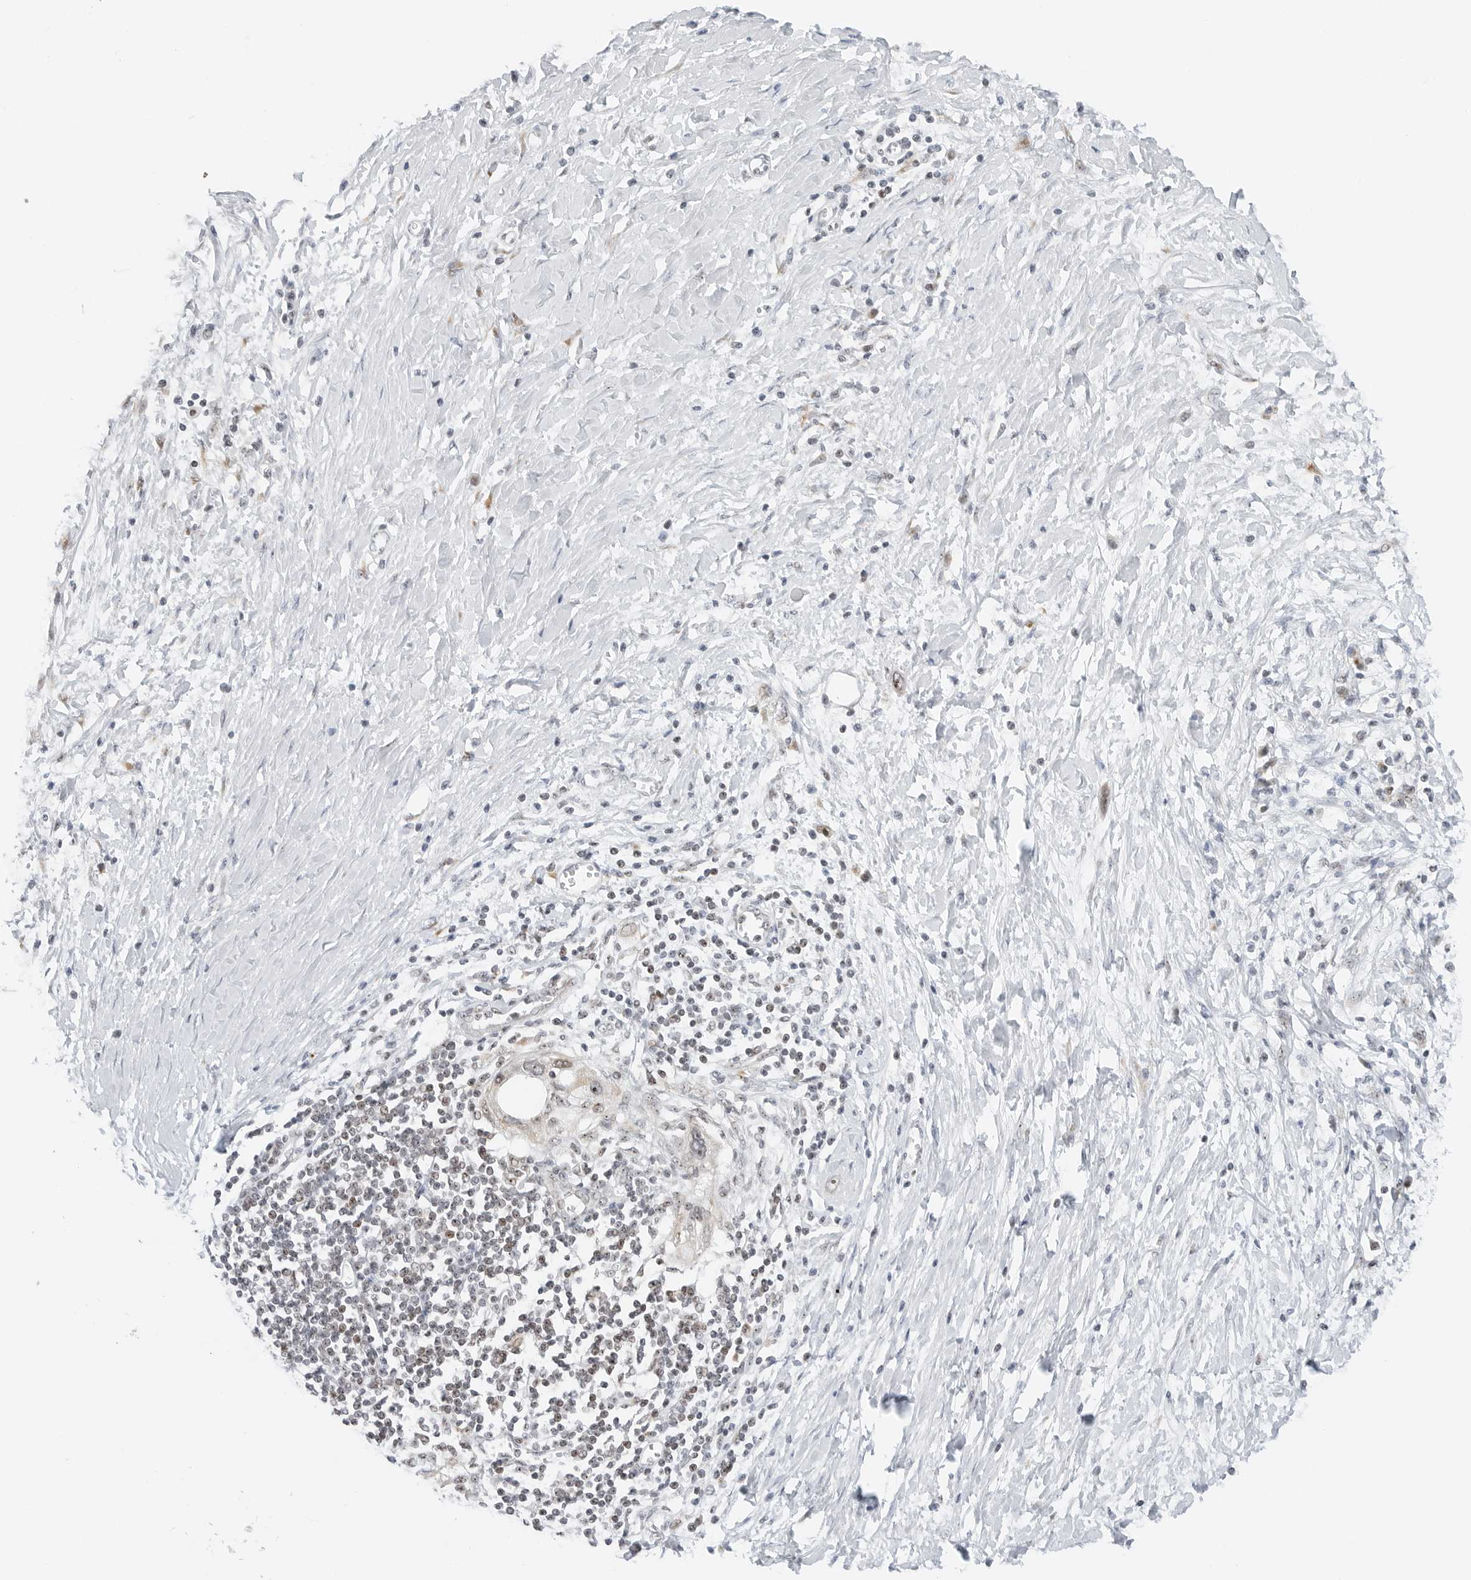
{"staining": {"intensity": "weak", "quantity": "25%-75%", "location": "nuclear"}, "tissue": "pancreatic cancer", "cell_type": "Tumor cells", "image_type": "cancer", "snomed": [{"axis": "morphology", "description": "Normal tissue, NOS"}, {"axis": "morphology", "description": "Adenocarcinoma, NOS"}, {"axis": "topography", "description": "Pancreas"}, {"axis": "topography", "description": "Peripheral nerve tissue"}], "caption": "A brown stain highlights weak nuclear staining of a protein in human pancreatic cancer tumor cells.", "gene": "RIMKLA", "patient": {"sex": "male", "age": 59}}